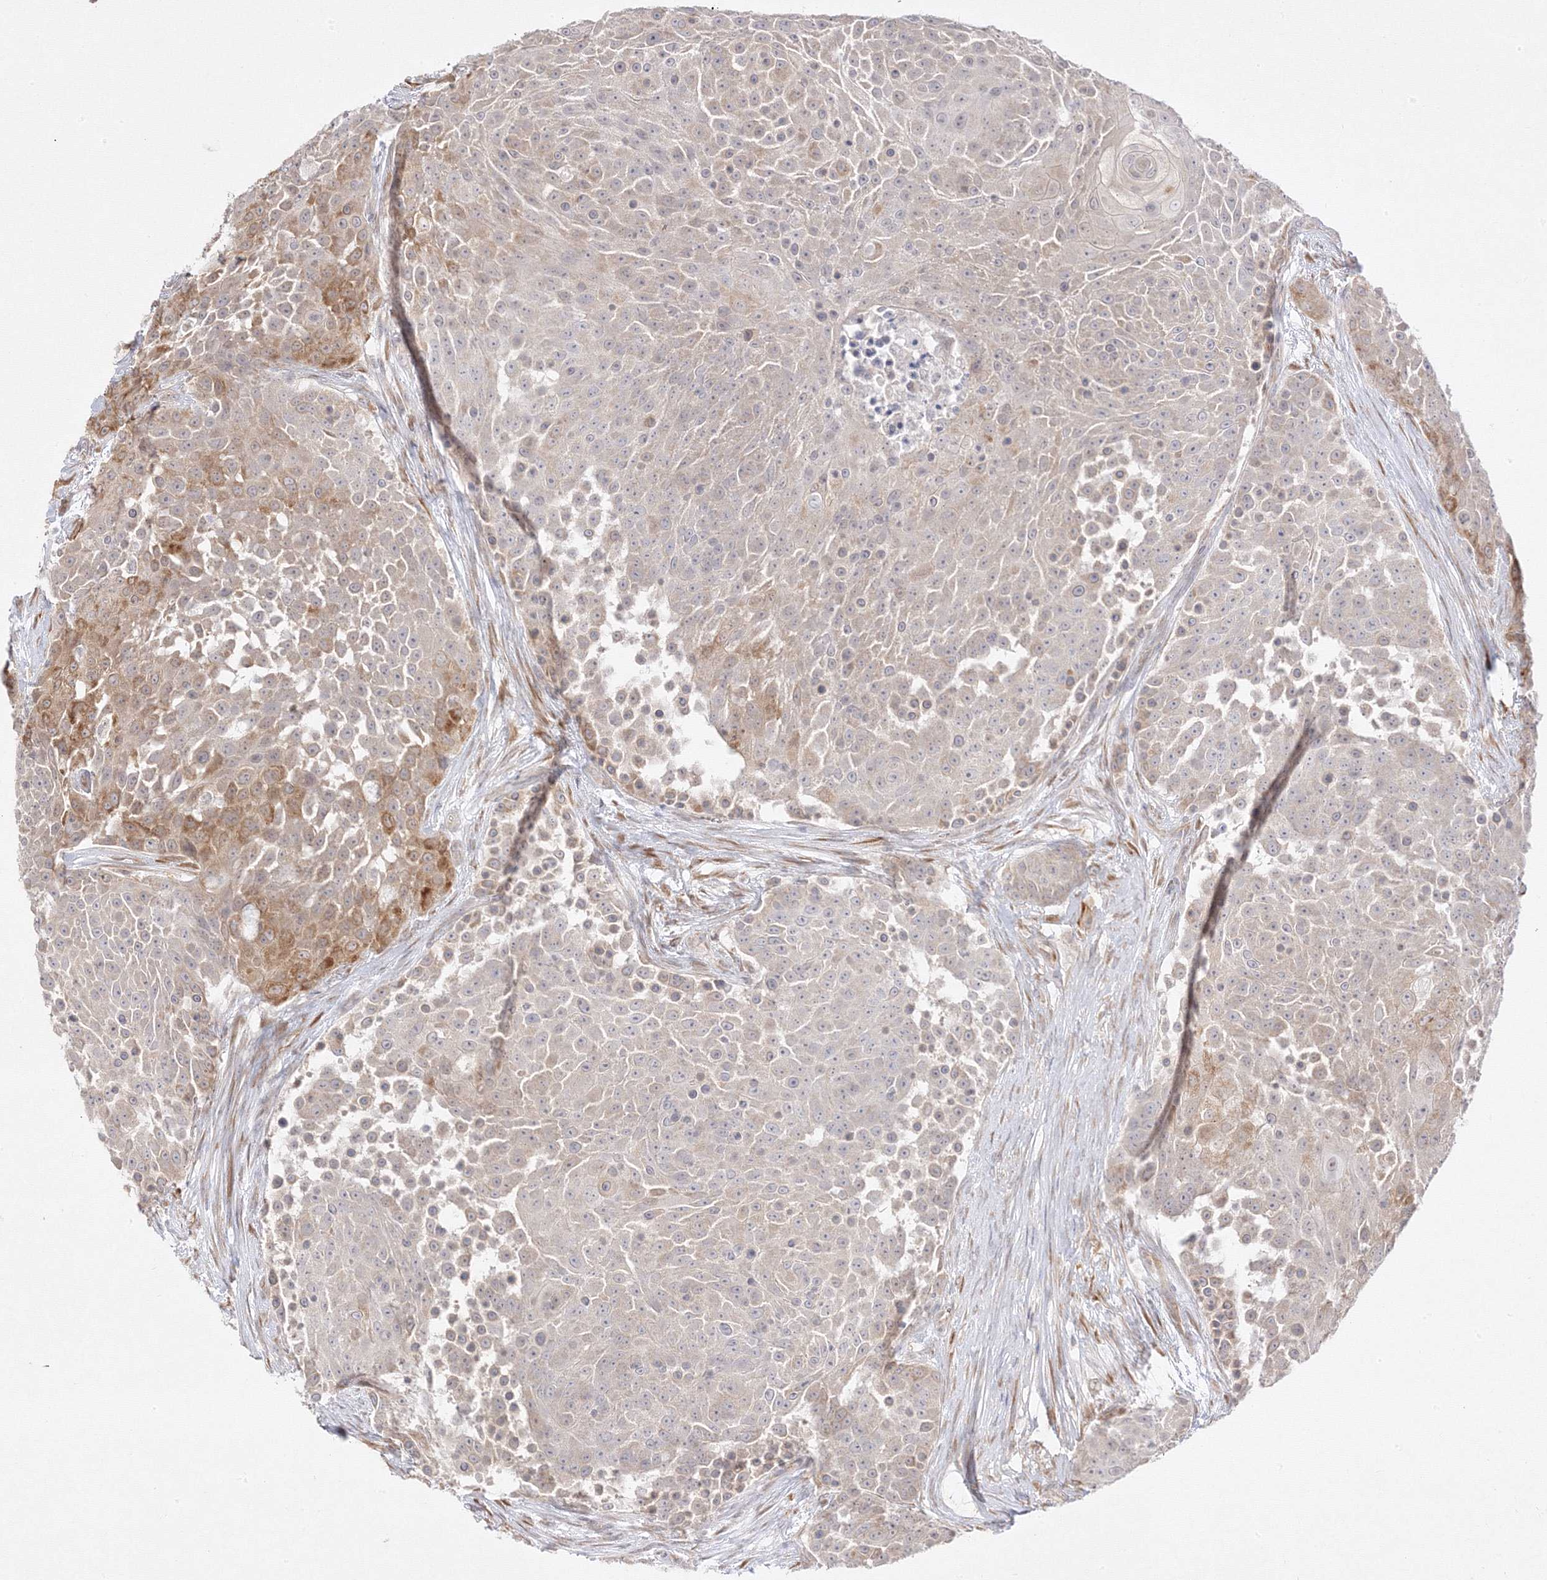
{"staining": {"intensity": "moderate", "quantity": "<25%", "location": "cytoplasmic/membranous"}, "tissue": "urothelial cancer", "cell_type": "Tumor cells", "image_type": "cancer", "snomed": [{"axis": "morphology", "description": "Urothelial carcinoma, High grade"}, {"axis": "topography", "description": "Urinary bladder"}], "caption": "Protein staining by IHC exhibits moderate cytoplasmic/membranous positivity in approximately <25% of tumor cells in urothelial cancer.", "gene": "C2CD2", "patient": {"sex": "female", "age": 63}}